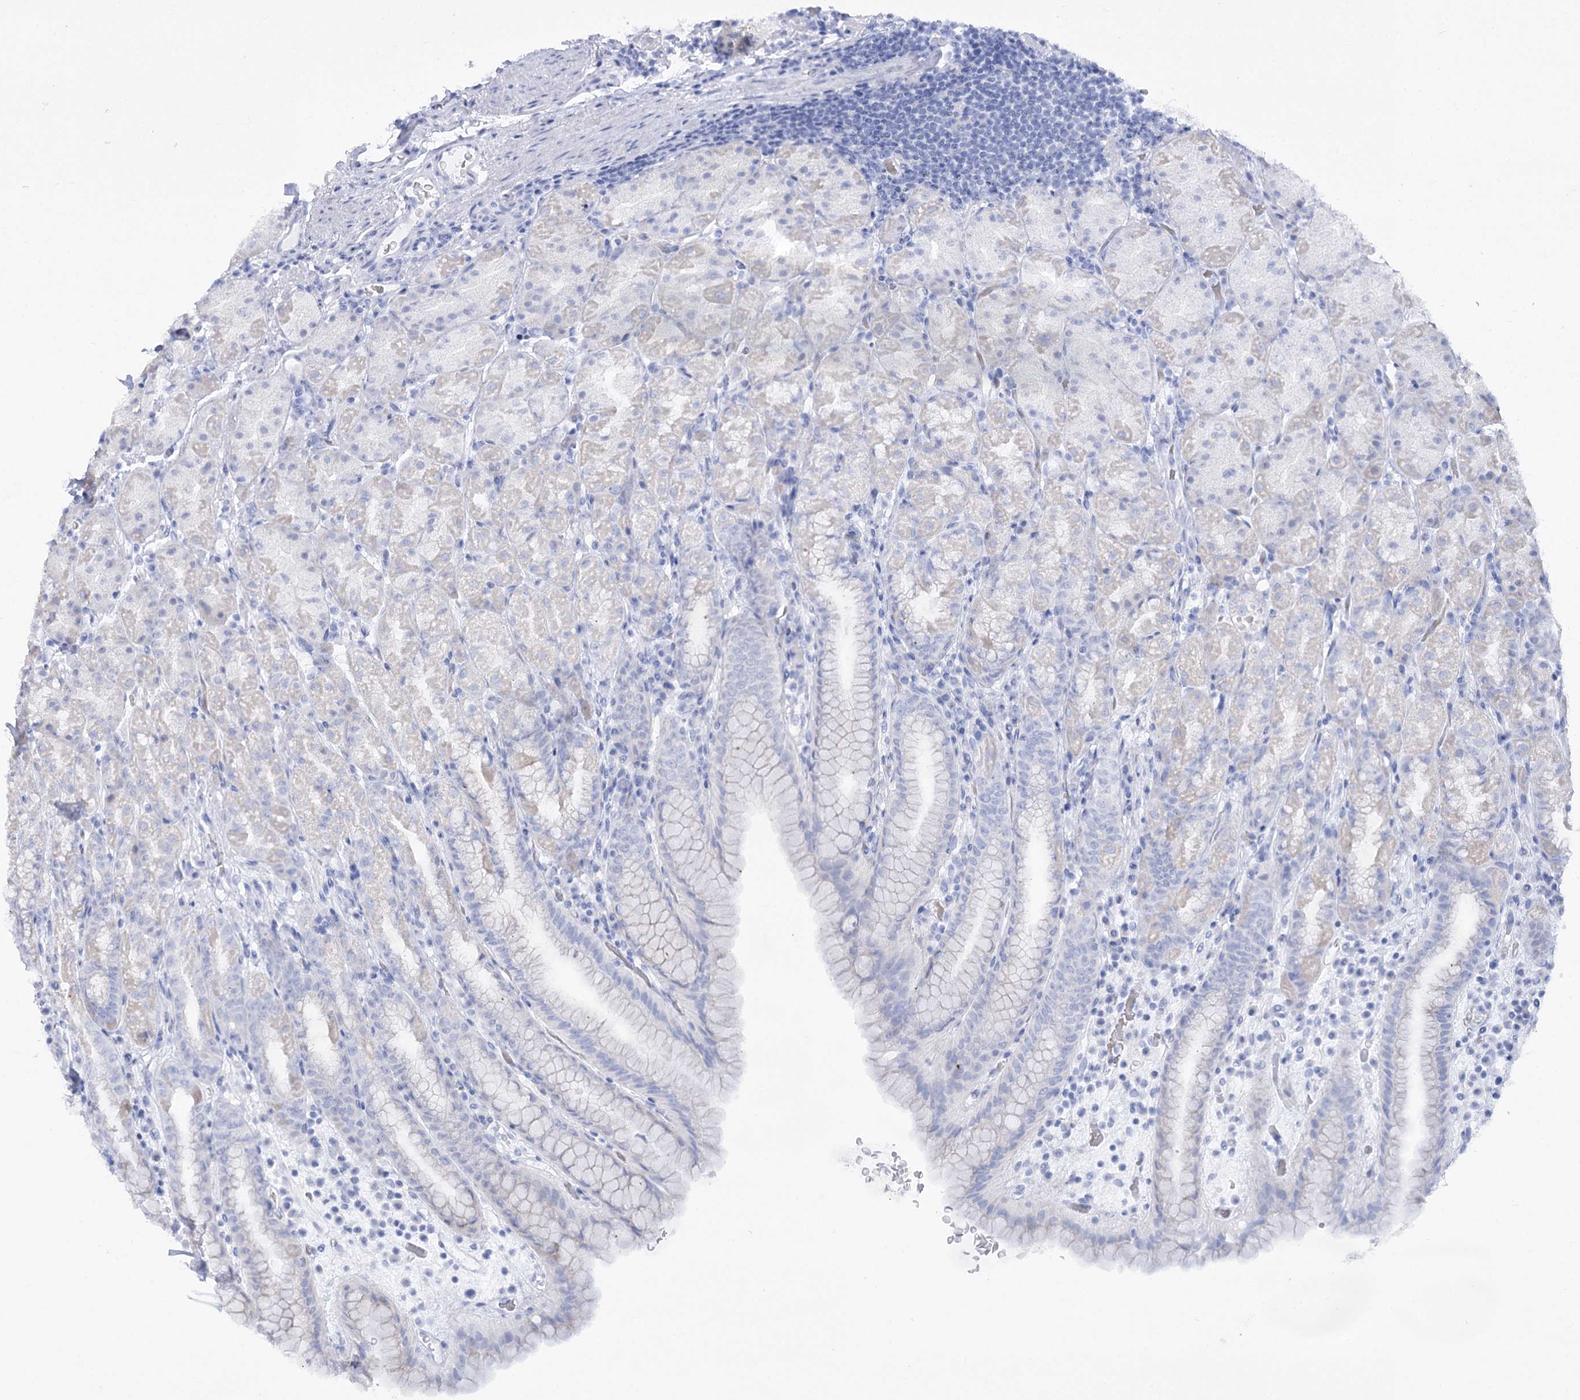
{"staining": {"intensity": "negative", "quantity": "none", "location": "none"}, "tissue": "stomach", "cell_type": "Glandular cells", "image_type": "normal", "snomed": [{"axis": "morphology", "description": "Normal tissue, NOS"}, {"axis": "topography", "description": "Stomach, upper"}], "caption": "Immunohistochemical staining of unremarkable stomach reveals no significant expression in glandular cells.", "gene": "SIAE", "patient": {"sex": "male", "age": 68}}